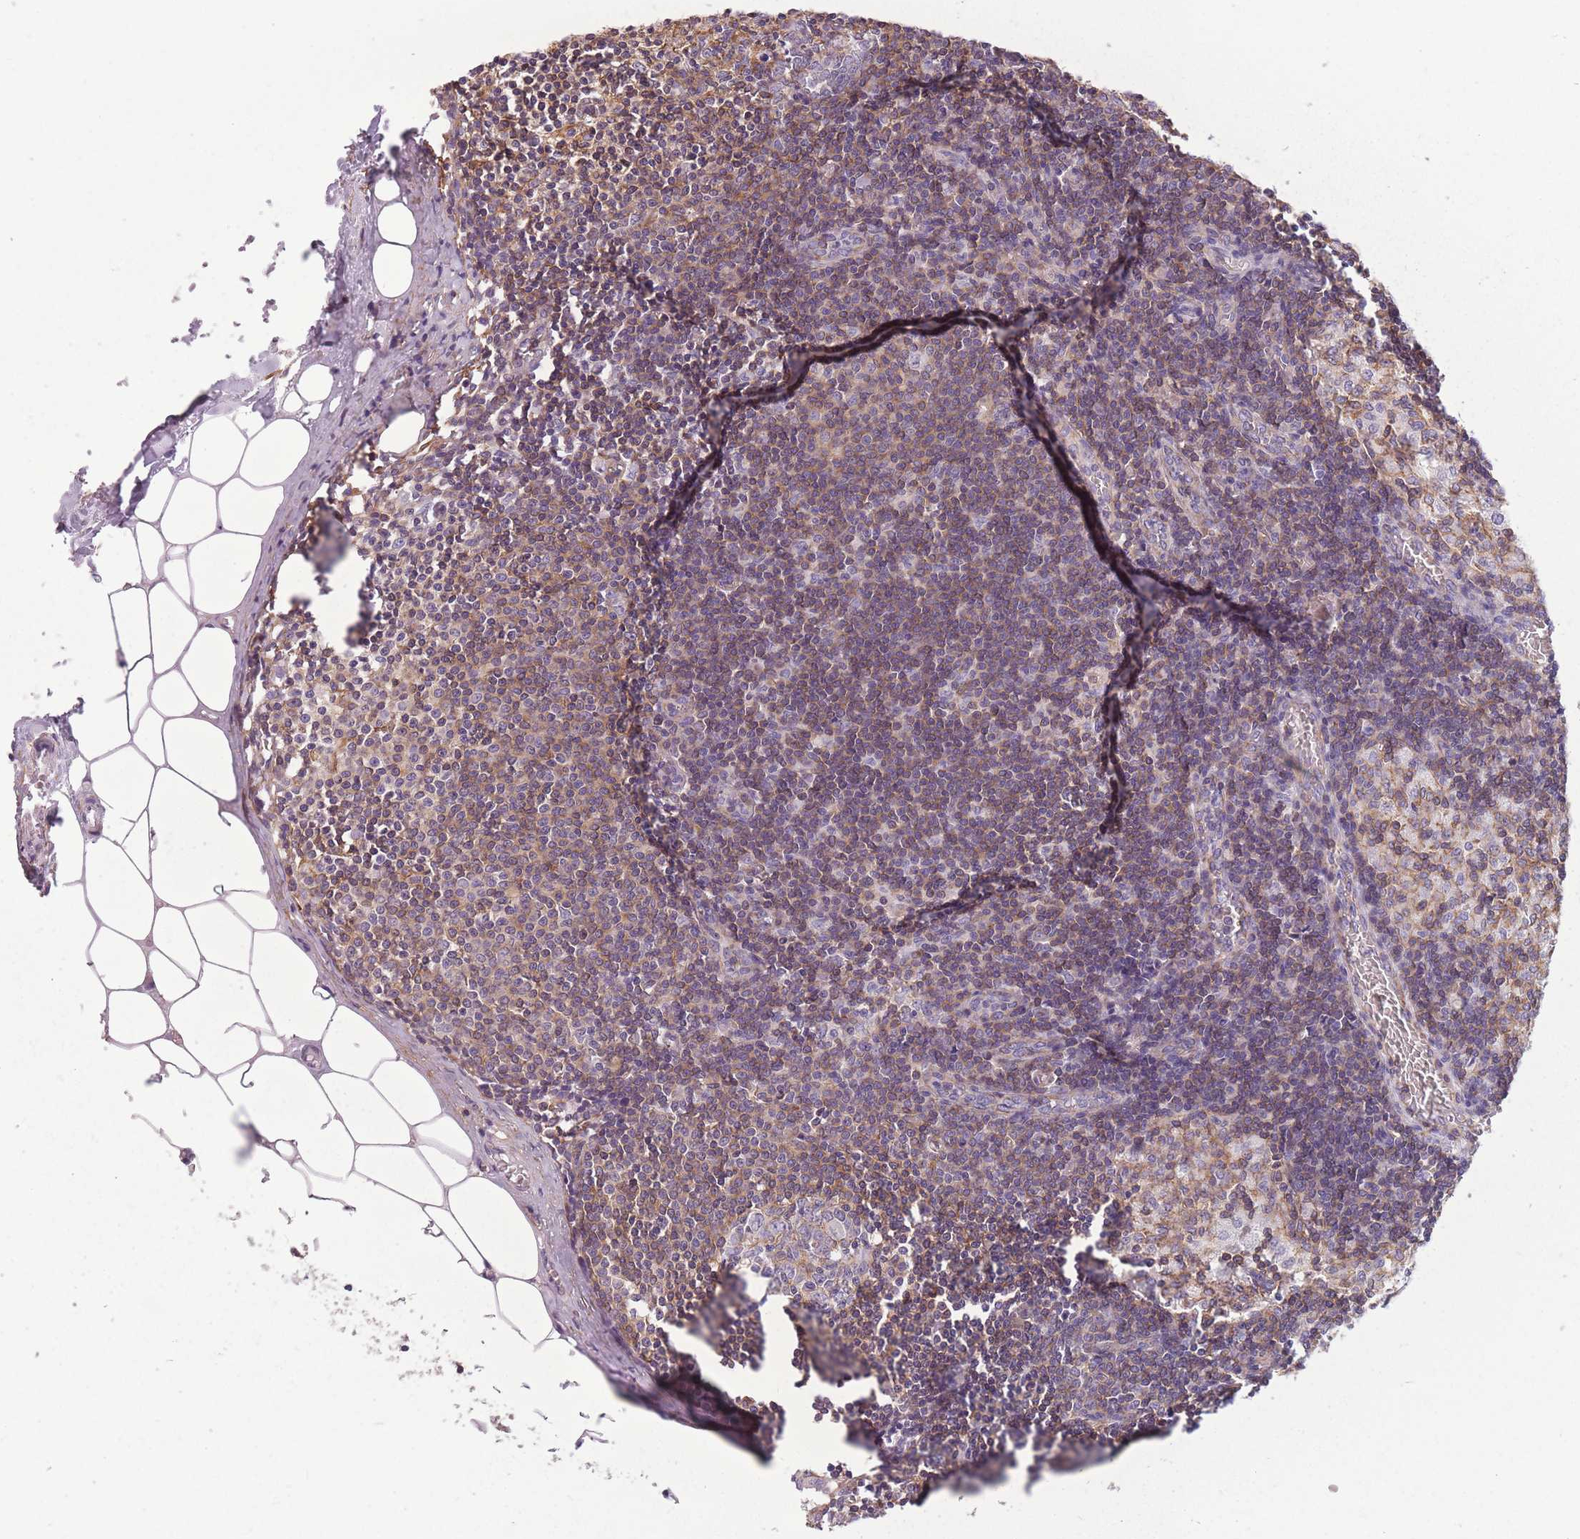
{"staining": {"intensity": "weak", "quantity": "25%-75%", "location": "cytoplasmic/membranous"}, "tissue": "lymph node", "cell_type": "Germinal center cells", "image_type": "normal", "snomed": [{"axis": "morphology", "description": "Normal tissue, NOS"}, {"axis": "topography", "description": "Lymph node"}], "caption": "Protein positivity by IHC reveals weak cytoplasmic/membranous expression in about 25%-75% of germinal center cells in normal lymph node.", "gene": "ADD1", "patient": {"sex": "female", "age": 42}}